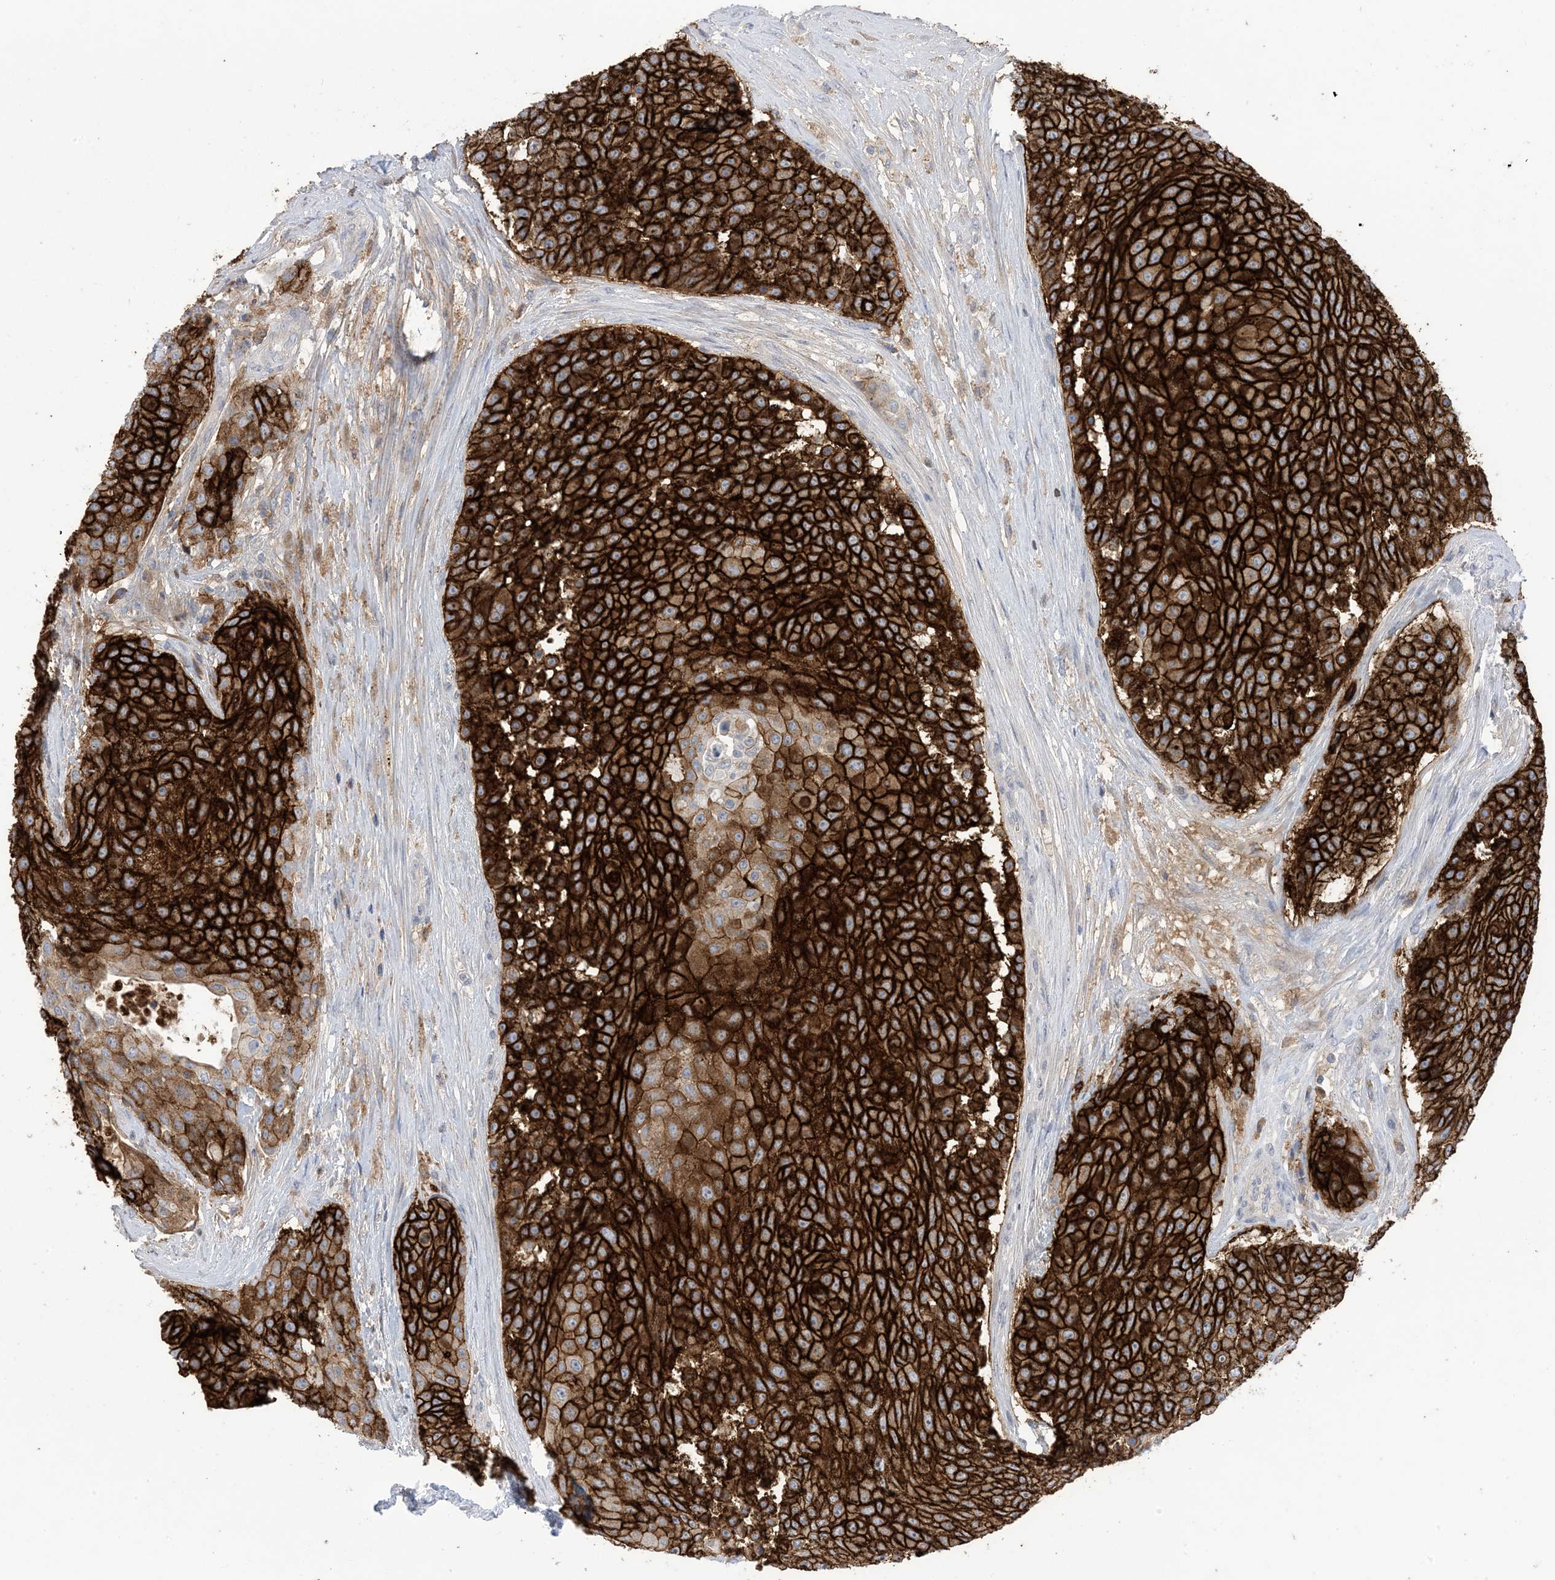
{"staining": {"intensity": "strong", "quantity": ">75%", "location": "cytoplasmic/membranous"}, "tissue": "urothelial cancer", "cell_type": "Tumor cells", "image_type": "cancer", "snomed": [{"axis": "morphology", "description": "Urothelial carcinoma, High grade"}, {"axis": "topography", "description": "Urinary bladder"}], "caption": "This is a photomicrograph of immunohistochemistry (IHC) staining of high-grade urothelial carcinoma, which shows strong expression in the cytoplasmic/membranous of tumor cells.", "gene": "DSC3", "patient": {"sex": "female", "age": 63}}